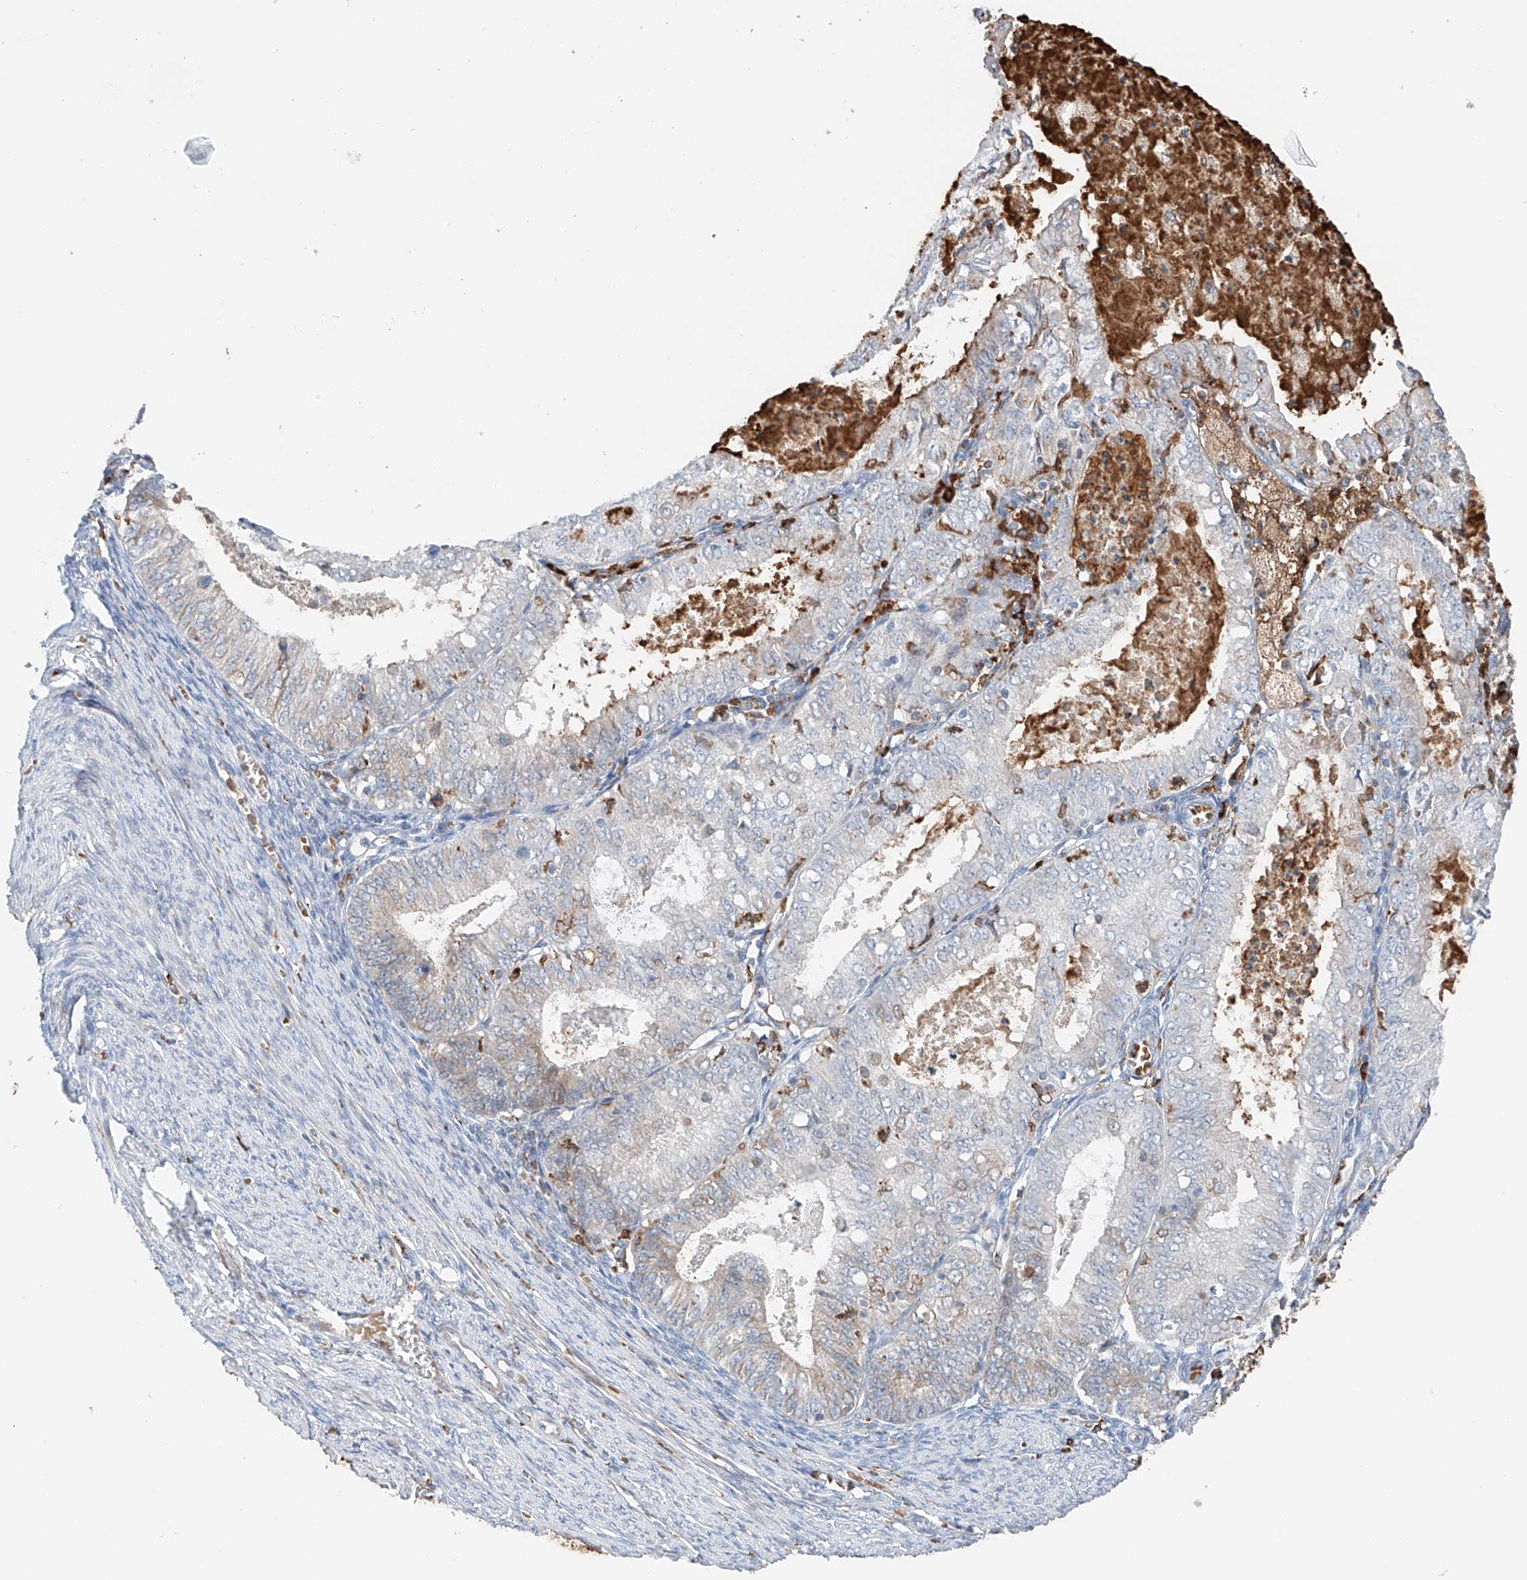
{"staining": {"intensity": "weak", "quantity": "<25%", "location": "cytoplasmic/membranous"}, "tissue": "endometrial cancer", "cell_type": "Tumor cells", "image_type": "cancer", "snomed": [{"axis": "morphology", "description": "Adenocarcinoma, NOS"}, {"axis": "topography", "description": "Endometrium"}], "caption": "A histopathology image of endometrial cancer (adenocarcinoma) stained for a protein demonstrates no brown staining in tumor cells.", "gene": "TBXAS1", "patient": {"sex": "female", "age": 57}}